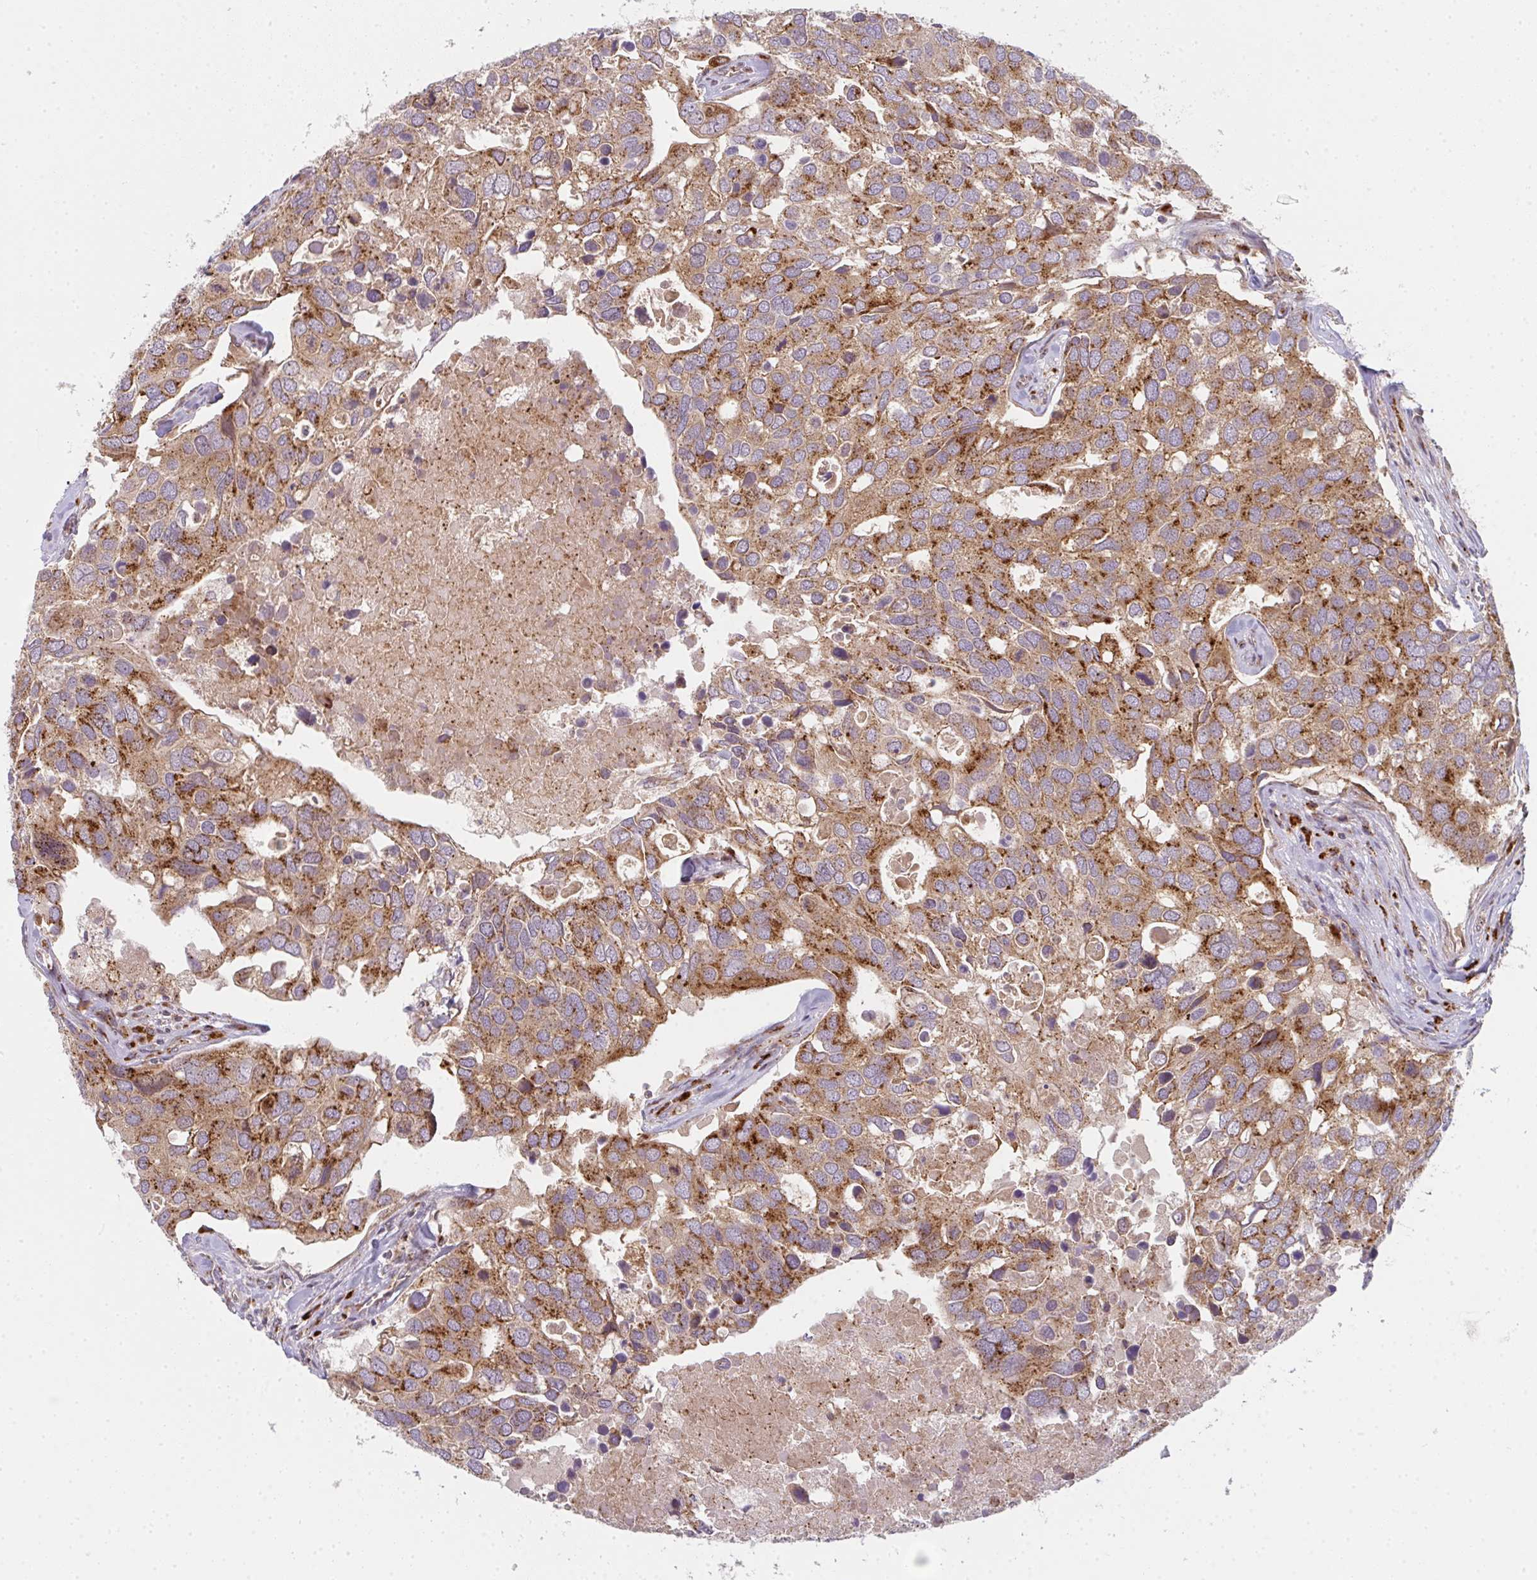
{"staining": {"intensity": "strong", "quantity": ">75%", "location": "cytoplasmic/membranous"}, "tissue": "breast cancer", "cell_type": "Tumor cells", "image_type": "cancer", "snomed": [{"axis": "morphology", "description": "Duct carcinoma"}, {"axis": "topography", "description": "Breast"}], "caption": "There is high levels of strong cytoplasmic/membranous staining in tumor cells of intraductal carcinoma (breast), as demonstrated by immunohistochemical staining (brown color).", "gene": "GVQW3", "patient": {"sex": "female", "age": 83}}